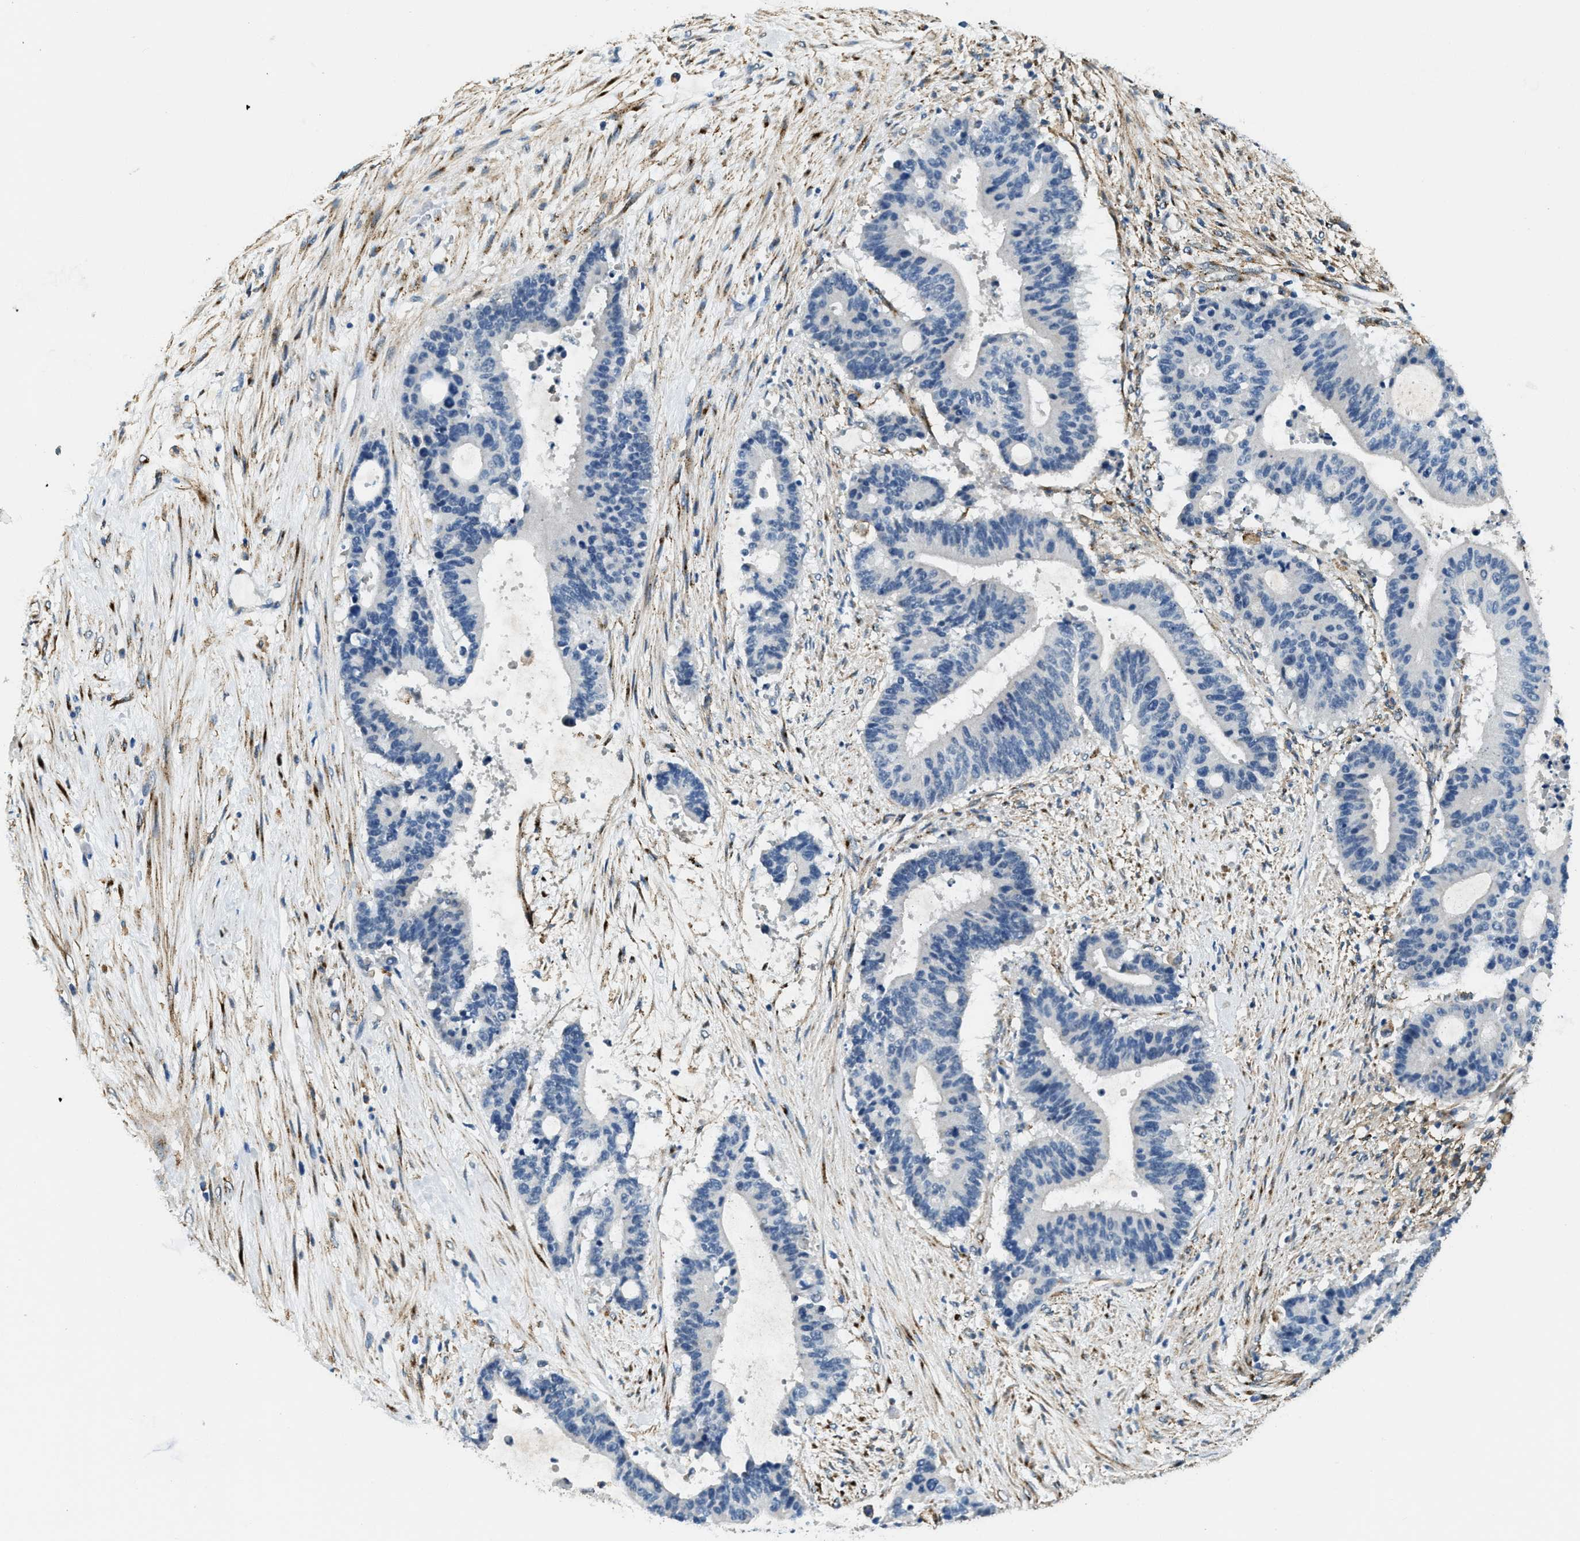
{"staining": {"intensity": "negative", "quantity": "none", "location": "none"}, "tissue": "liver cancer", "cell_type": "Tumor cells", "image_type": "cancer", "snomed": [{"axis": "morphology", "description": "Cholangiocarcinoma"}, {"axis": "topography", "description": "Liver"}], "caption": "Liver cancer was stained to show a protein in brown. There is no significant positivity in tumor cells. (DAB IHC visualized using brightfield microscopy, high magnification).", "gene": "LRP1", "patient": {"sex": "female", "age": 73}}